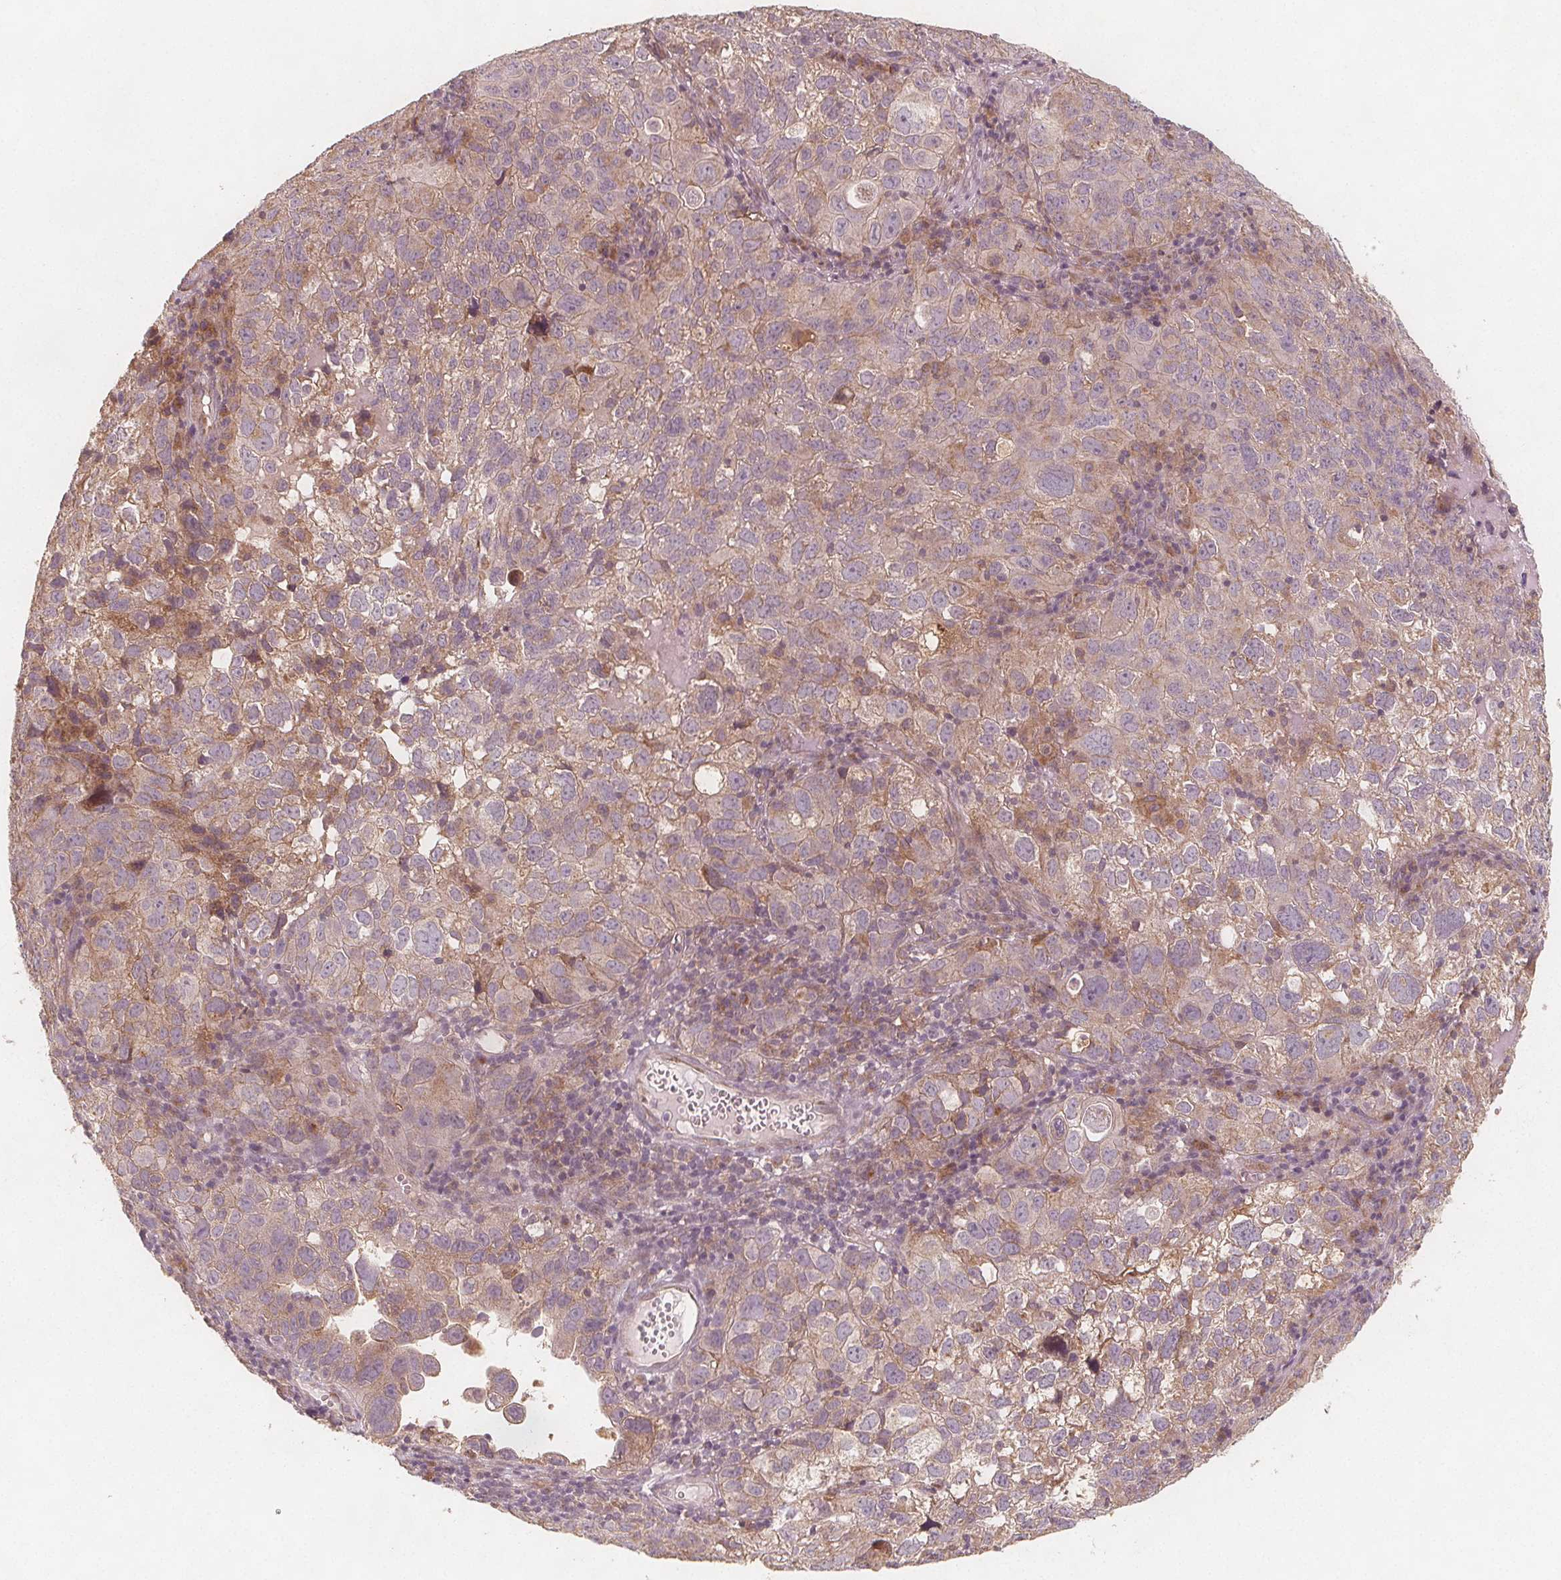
{"staining": {"intensity": "weak", "quantity": "25%-75%", "location": "cytoplasmic/membranous"}, "tissue": "cervical cancer", "cell_type": "Tumor cells", "image_type": "cancer", "snomed": [{"axis": "morphology", "description": "Squamous cell carcinoma, NOS"}, {"axis": "topography", "description": "Cervix"}], "caption": "Cervical cancer (squamous cell carcinoma) tissue displays weak cytoplasmic/membranous staining in about 25%-75% of tumor cells, visualized by immunohistochemistry.", "gene": "NCSTN", "patient": {"sex": "female", "age": 55}}